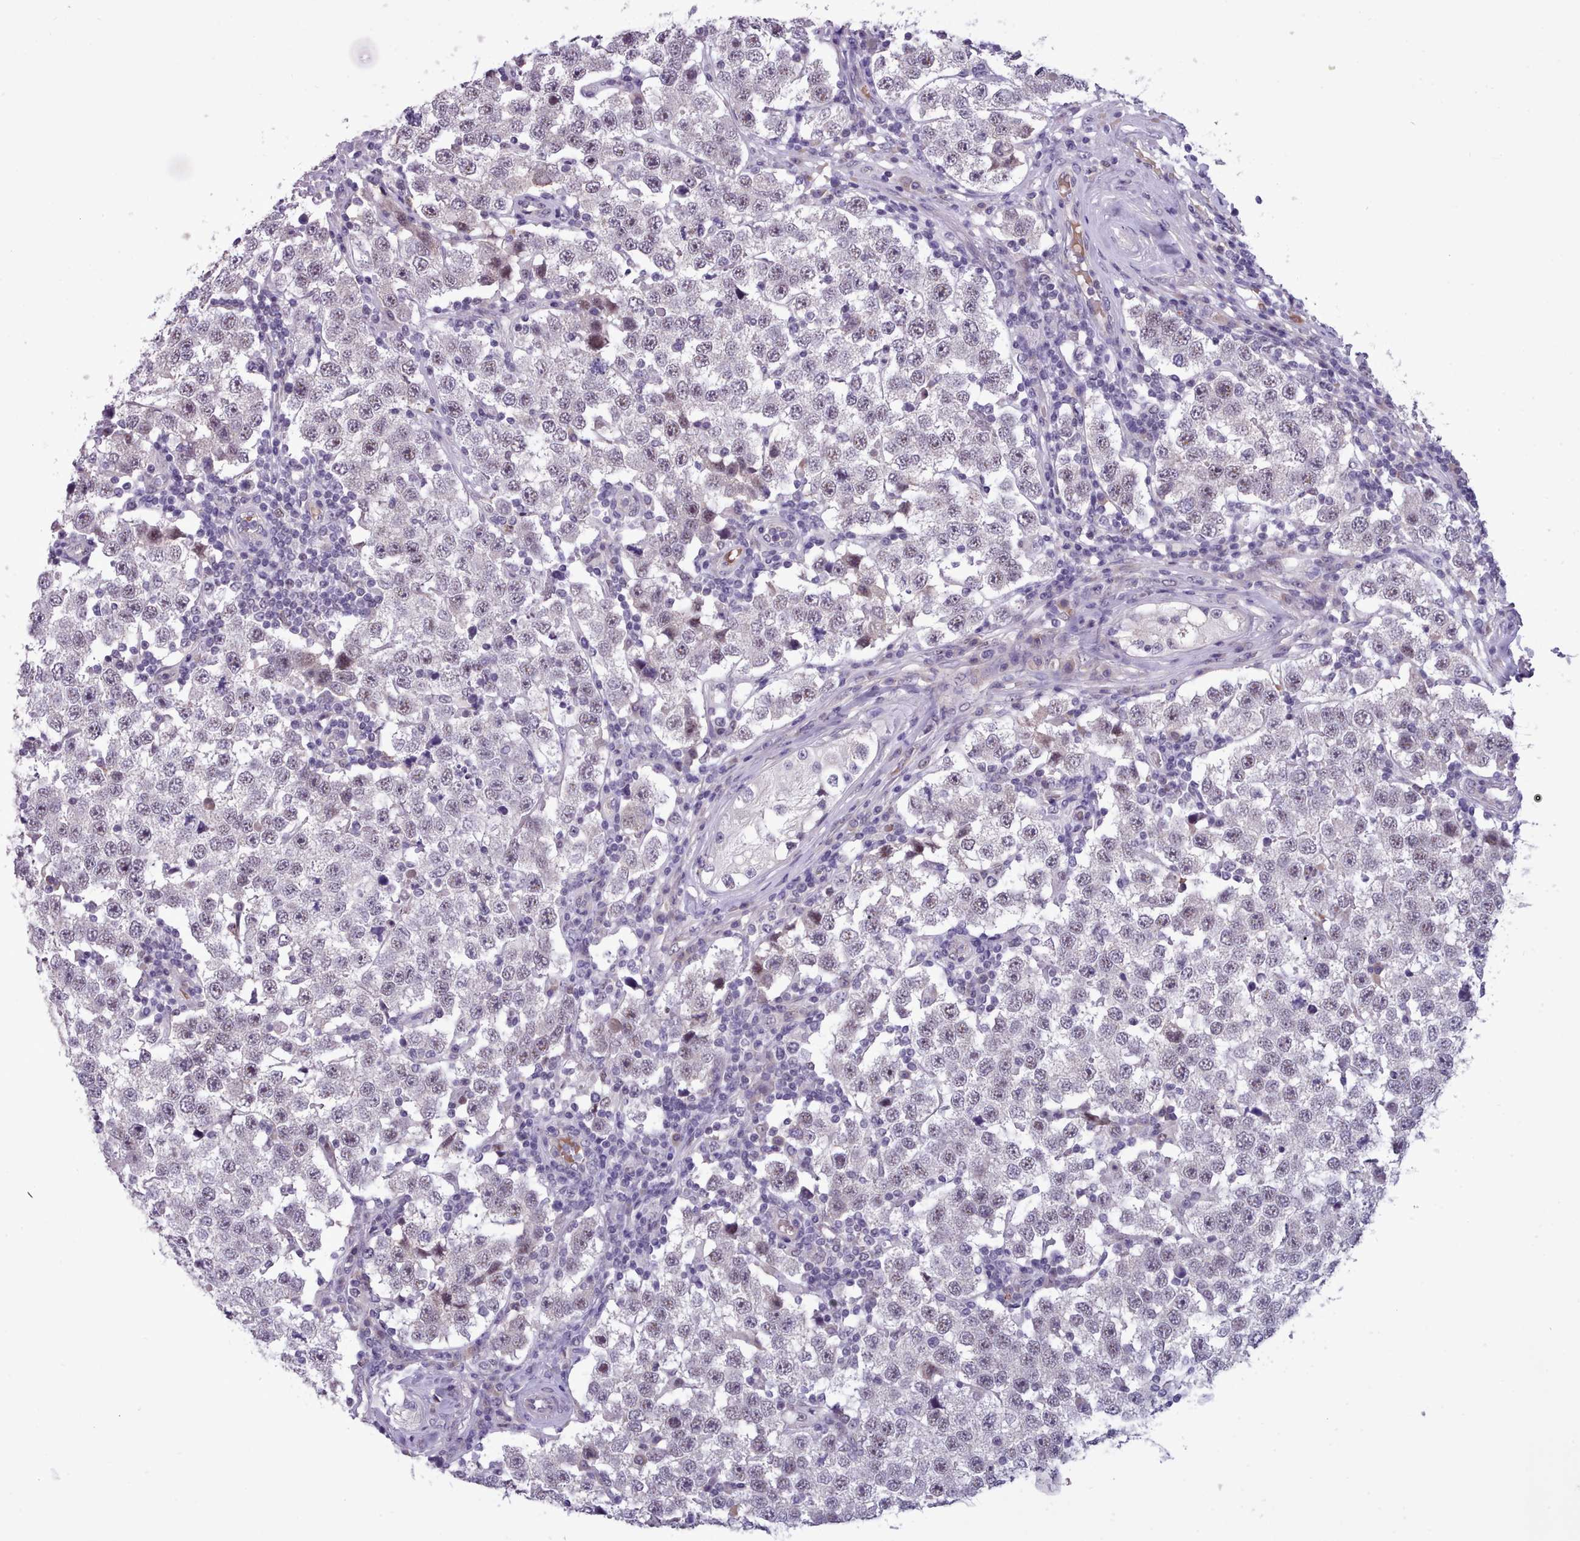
{"staining": {"intensity": "weak", "quantity": "<25%", "location": "nuclear"}, "tissue": "testis cancer", "cell_type": "Tumor cells", "image_type": "cancer", "snomed": [{"axis": "morphology", "description": "Seminoma, NOS"}, {"axis": "topography", "description": "Testis"}], "caption": "Photomicrograph shows no protein staining in tumor cells of seminoma (testis) tissue.", "gene": "KCTD16", "patient": {"sex": "male", "age": 34}}